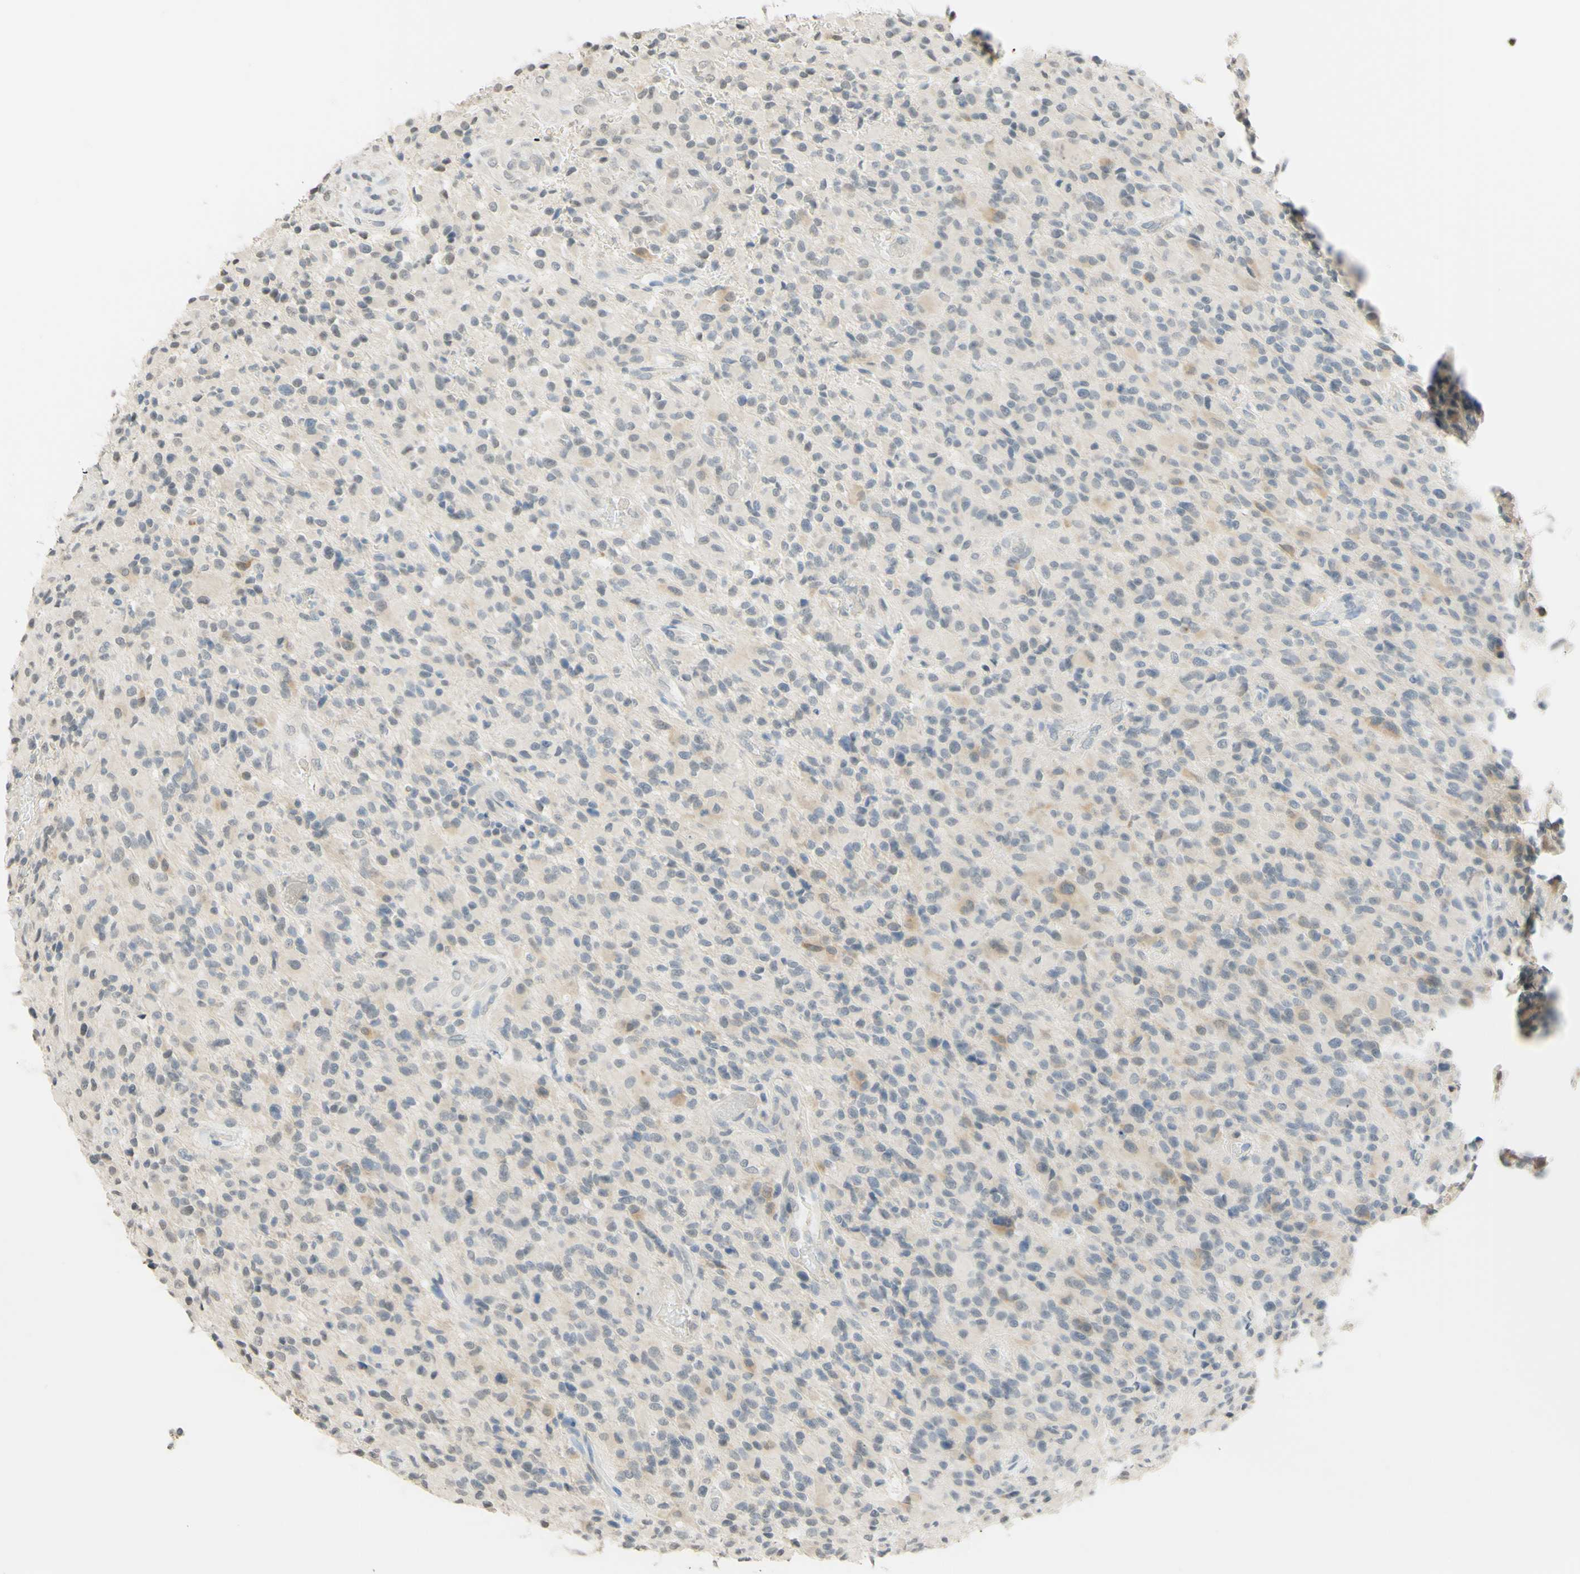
{"staining": {"intensity": "weak", "quantity": "<25%", "location": "cytoplasmic/membranous"}, "tissue": "glioma", "cell_type": "Tumor cells", "image_type": "cancer", "snomed": [{"axis": "morphology", "description": "Glioma, malignant, High grade"}, {"axis": "topography", "description": "Brain"}], "caption": "Tumor cells show no significant protein expression in malignant high-grade glioma. (Immunohistochemistry, brightfield microscopy, high magnification).", "gene": "MAG", "patient": {"sex": "male", "age": 71}}